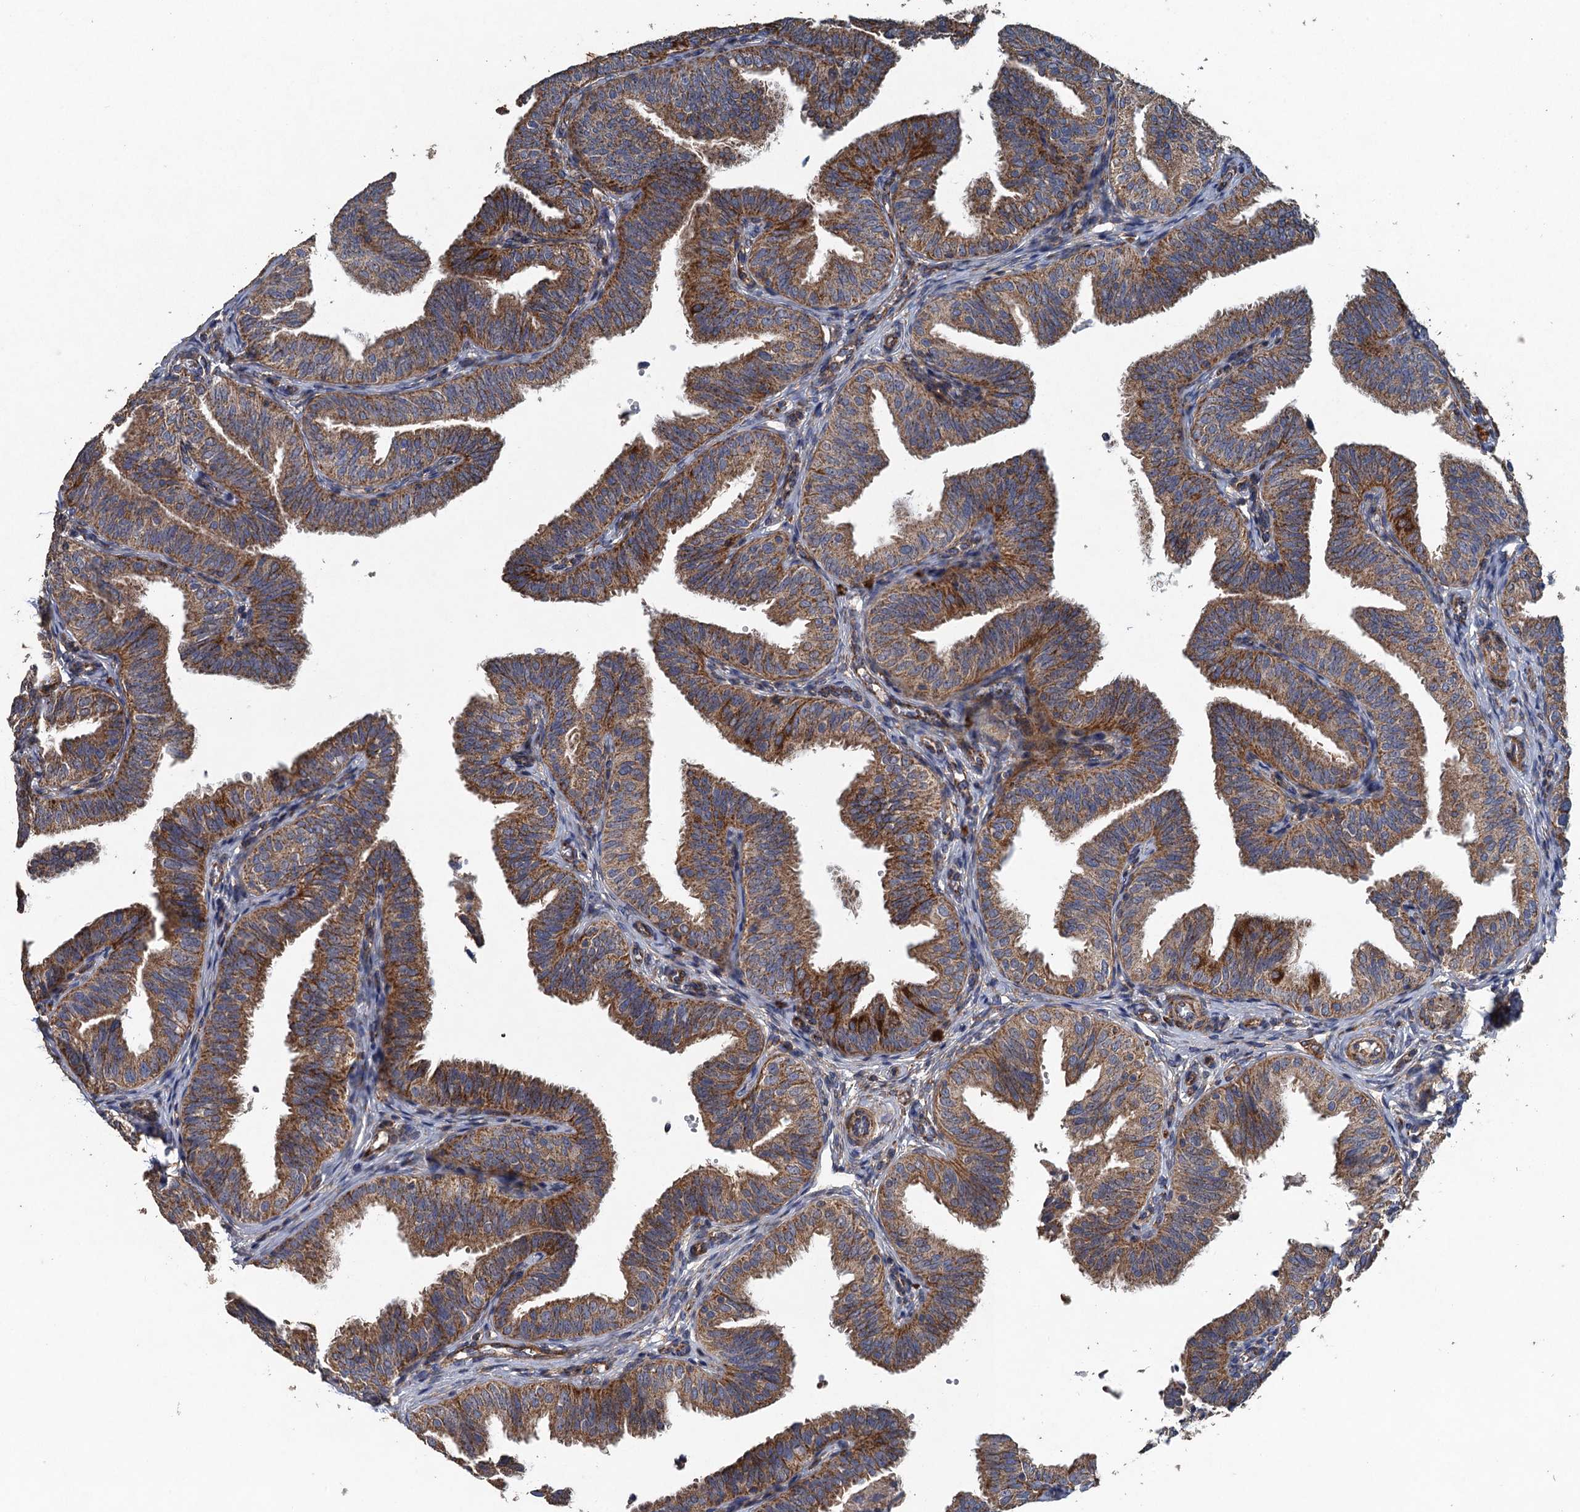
{"staining": {"intensity": "strong", "quantity": ">75%", "location": "cytoplasmic/membranous"}, "tissue": "fallopian tube", "cell_type": "Glandular cells", "image_type": "normal", "snomed": [{"axis": "morphology", "description": "Normal tissue, NOS"}, {"axis": "topography", "description": "Fallopian tube"}], "caption": "Strong cytoplasmic/membranous protein expression is identified in approximately >75% of glandular cells in fallopian tube.", "gene": "BCS1L", "patient": {"sex": "female", "age": 35}}